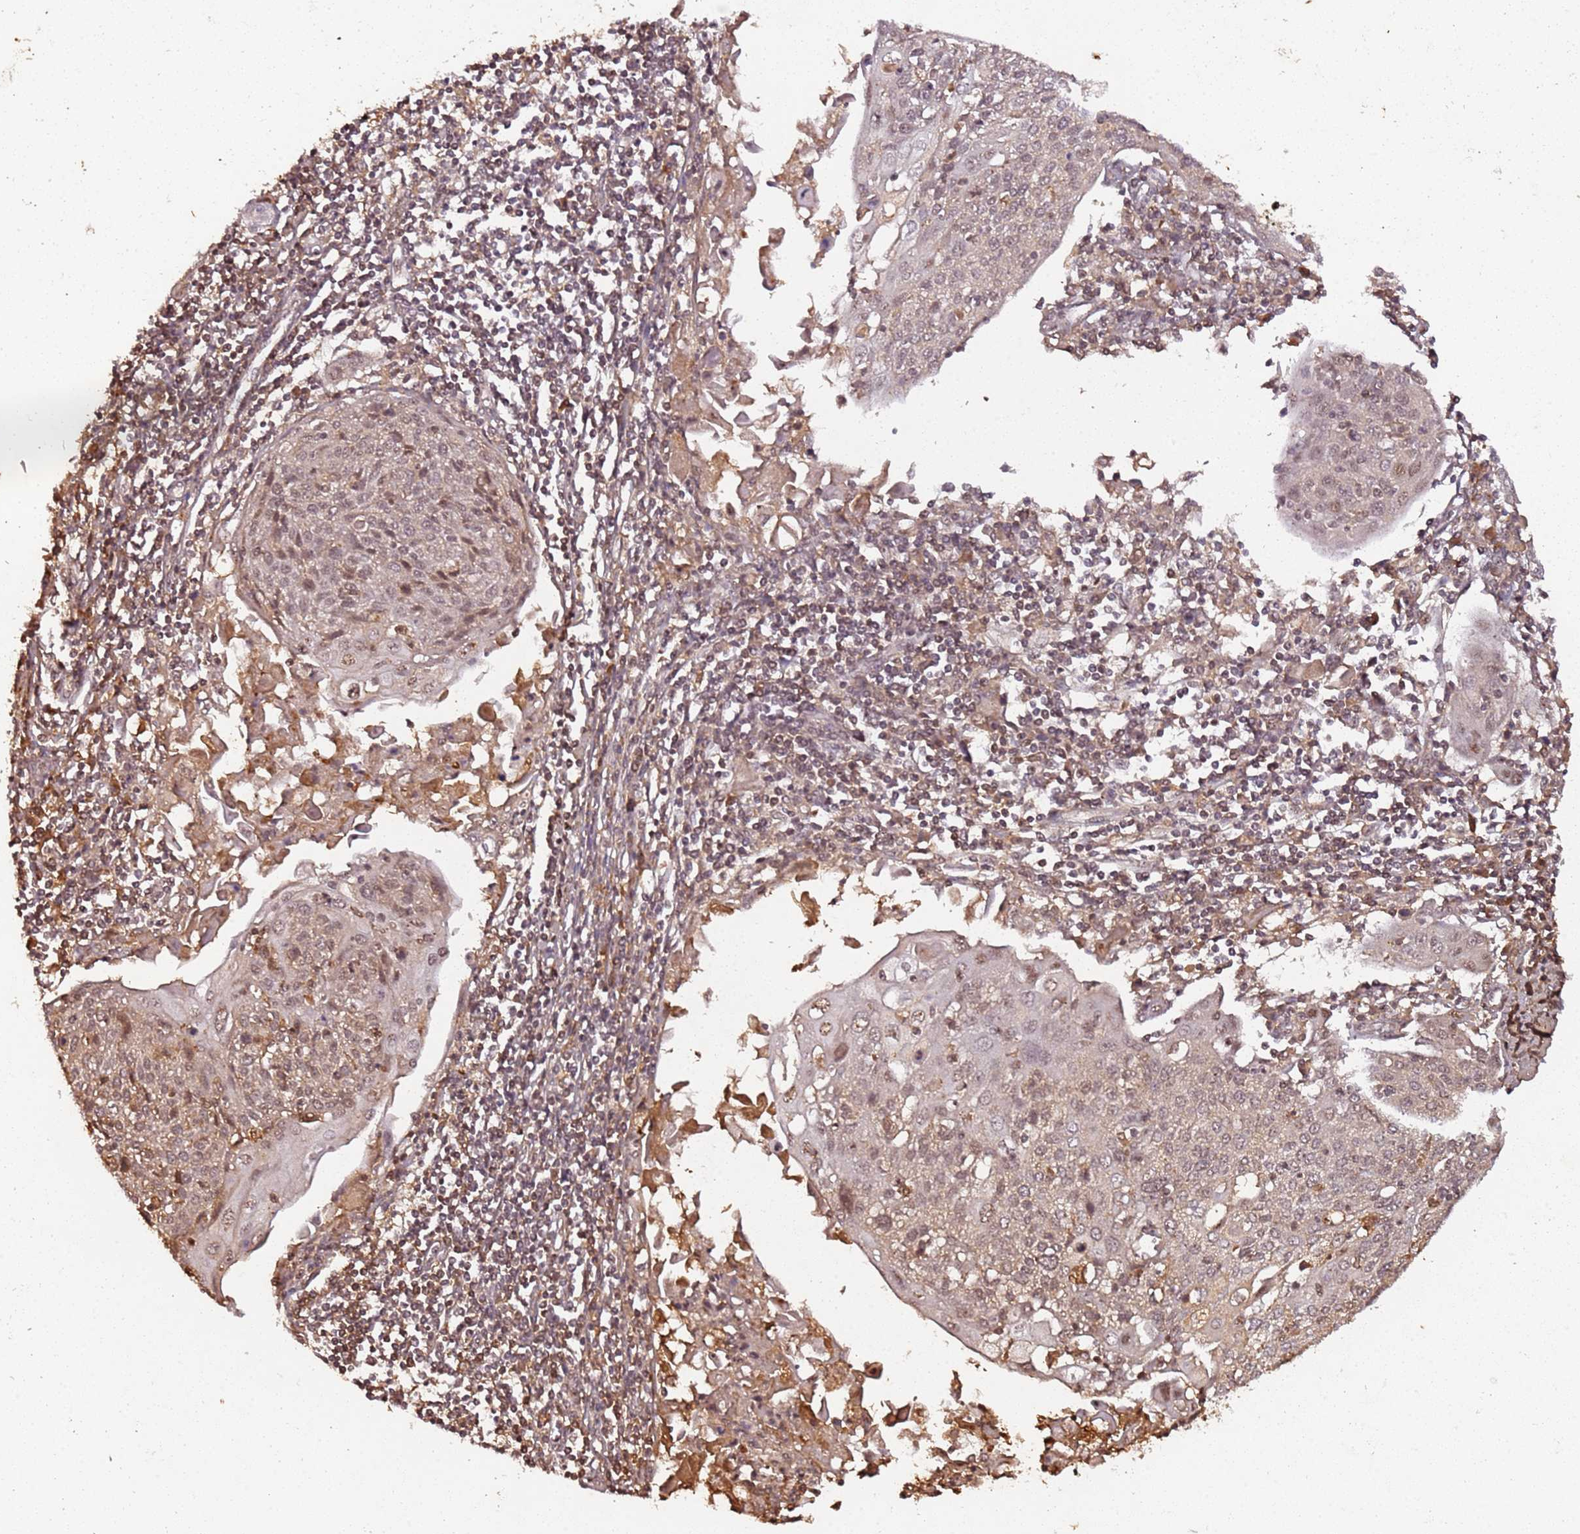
{"staining": {"intensity": "moderate", "quantity": "<25%", "location": "nuclear"}, "tissue": "cervical cancer", "cell_type": "Tumor cells", "image_type": "cancer", "snomed": [{"axis": "morphology", "description": "Squamous cell carcinoma, NOS"}, {"axis": "topography", "description": "Cervix"}], "caption": "Squamous cell carcinoma (cervical) stained with immunohistochemistry (IHC) displays moderate nuclear positivity in approximately <25% of tumor cells.", "gene": "COL1A2", "patient": {"sex": "female", "age": 67}}